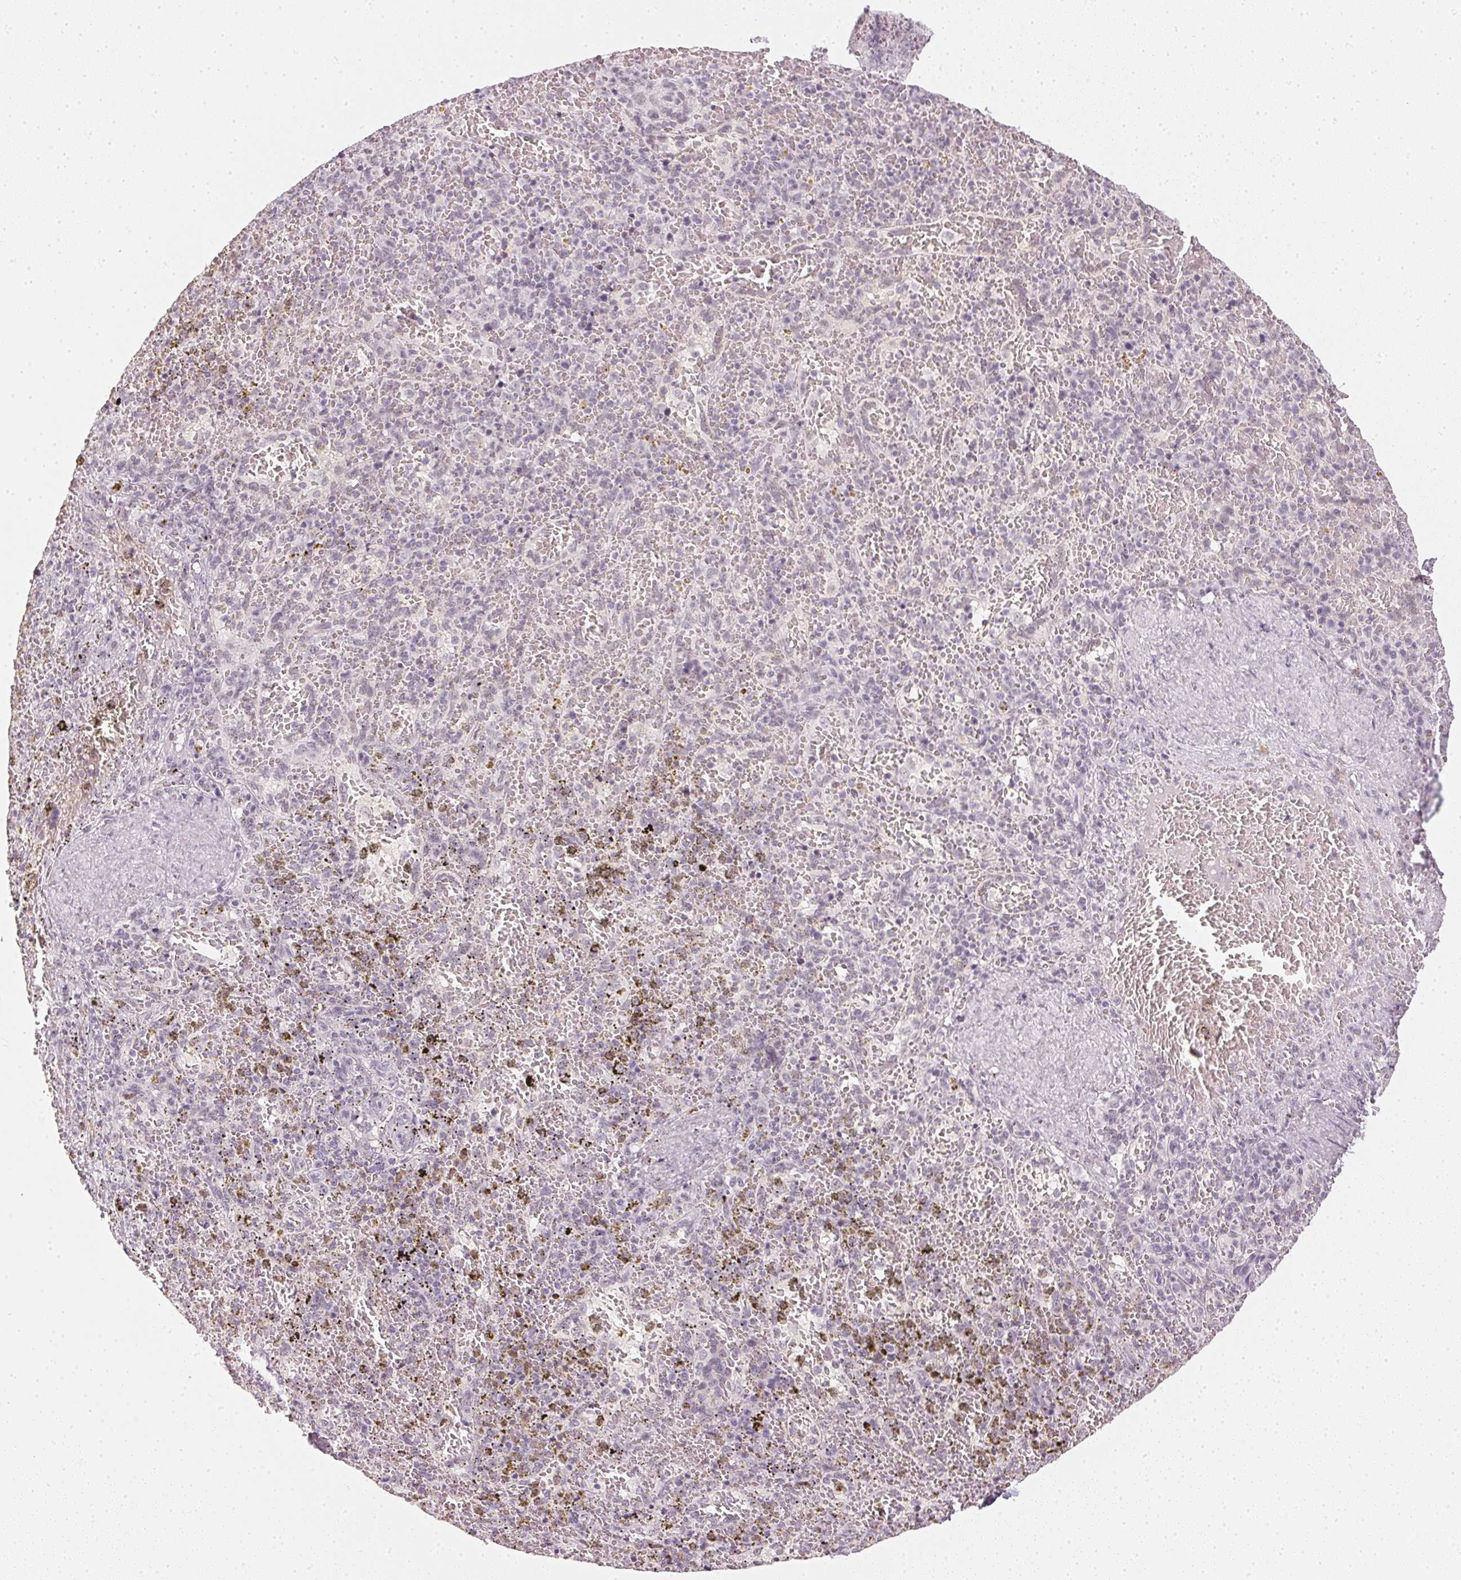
{"staining": {"intensity": "negative", "quantity": "none", "location": "none"}, "tissue": "spleen", "cell_type": "Cells in red pulp", "image_type": "normal", "snomed": [{"axis": "morphology", "description": "Normal tissue, NOS"}, {"axis": "topography", "description": "Spleen"}], "caption": "Immunohistochemistry of normal human spleen reveals no expression in cells in red pulp. The staining was performed using DAB to visualize the protein expression in brown, while the nuclei were stained in blue with hematoxylin (Magnification: 20x).", "gene": "DNAJC6", "patient": {"sex": "female", "age": 50}}